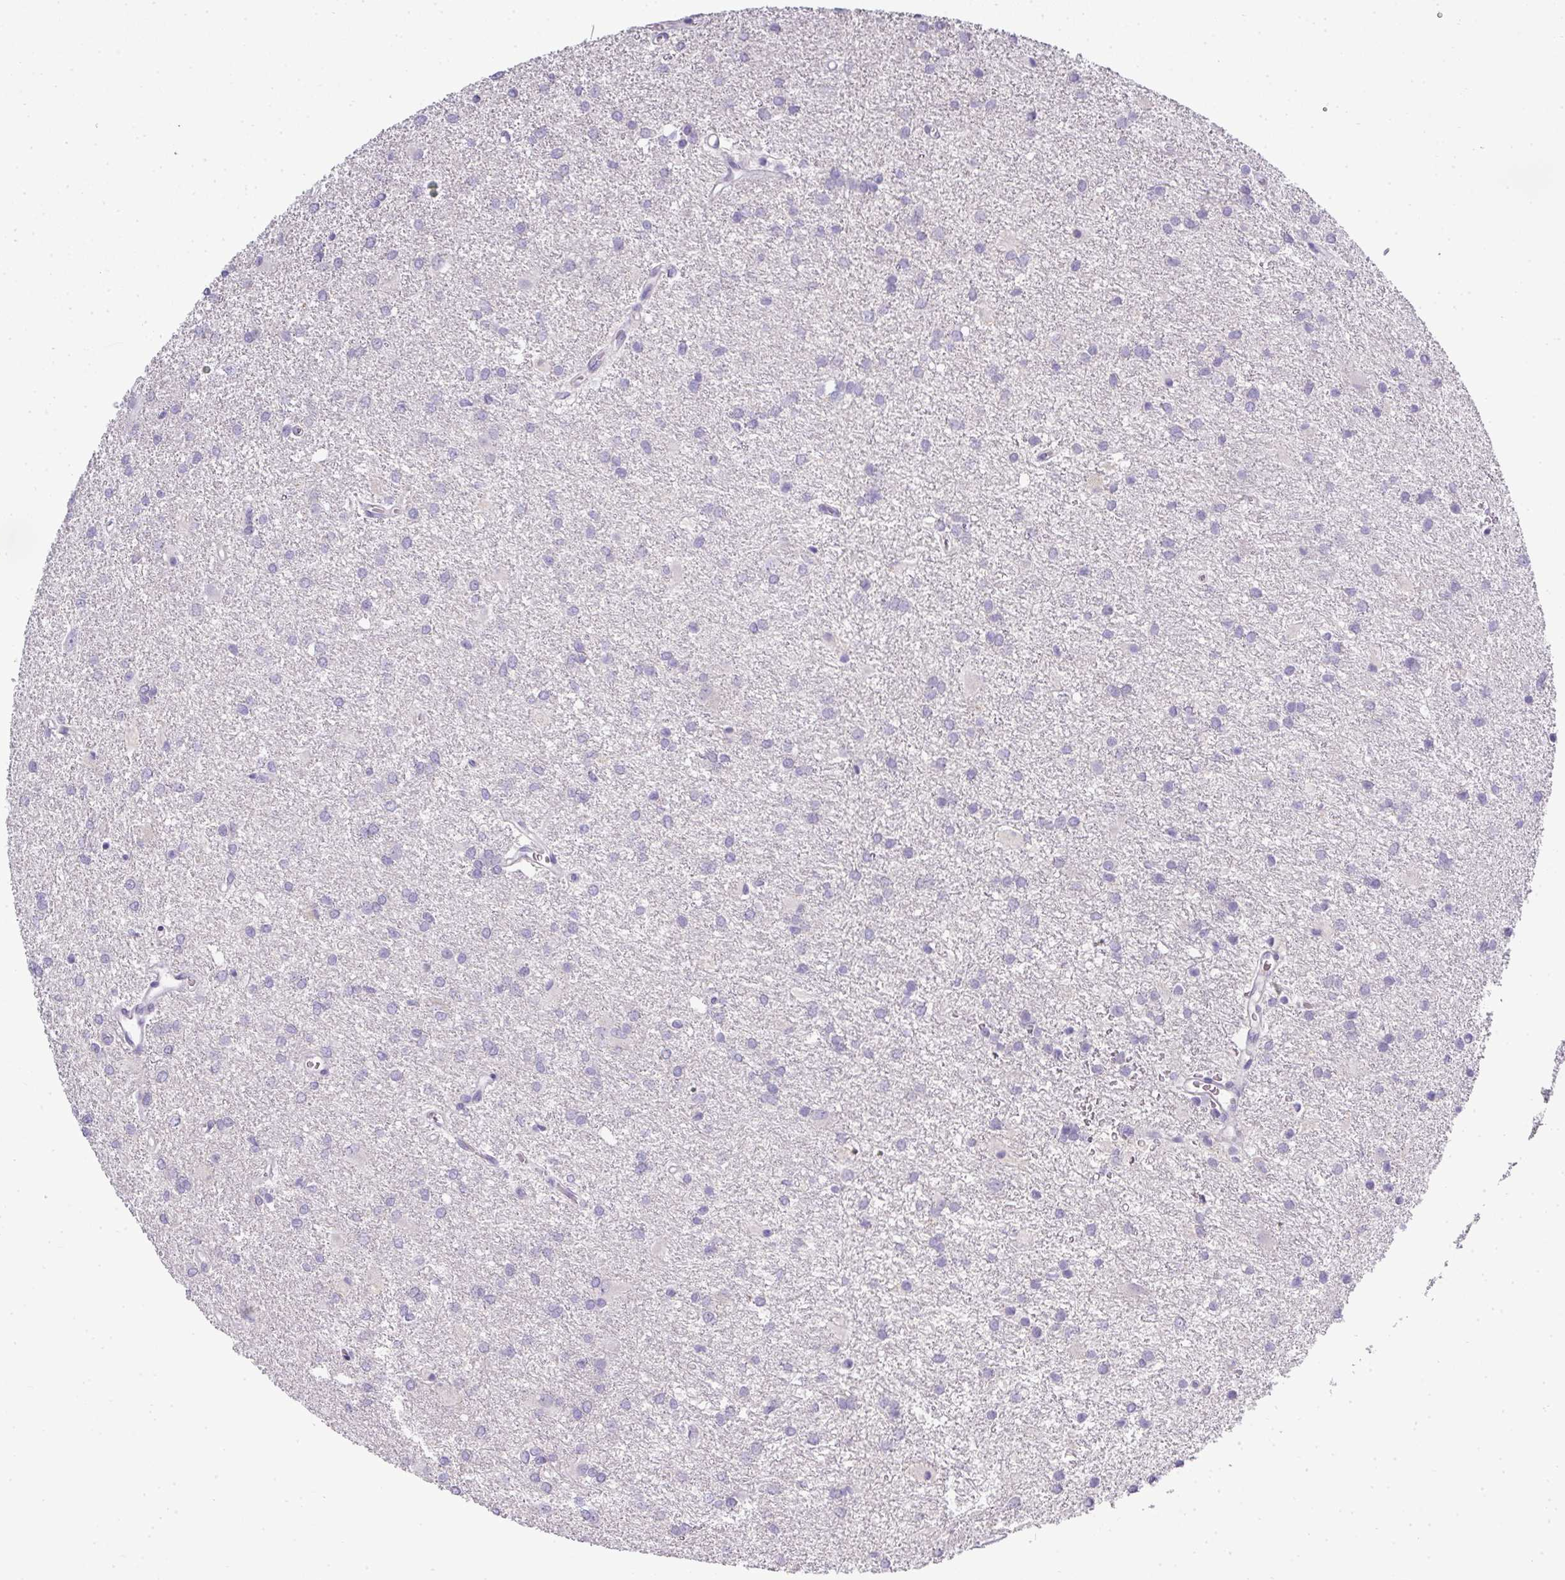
{"staining": {"intensity": "negative", "quantity": "none", "location": "none"}, "tissue": "glioma", "cell_type": "Tumor cells", "image_type": "cancer", "snomed": [{"axis": "morphology", "description": "Glioma, malignant, High grade"}, {"axis": "topography", "description": "Brain"}], "caption": "DAB (3,3'-diaminobenzidine) immunohistochemical staining of glioma demonstrates no significant staining in tumor cells.", "gene": "ASXL3", "patient": {"sex": "female", "age": 50}}